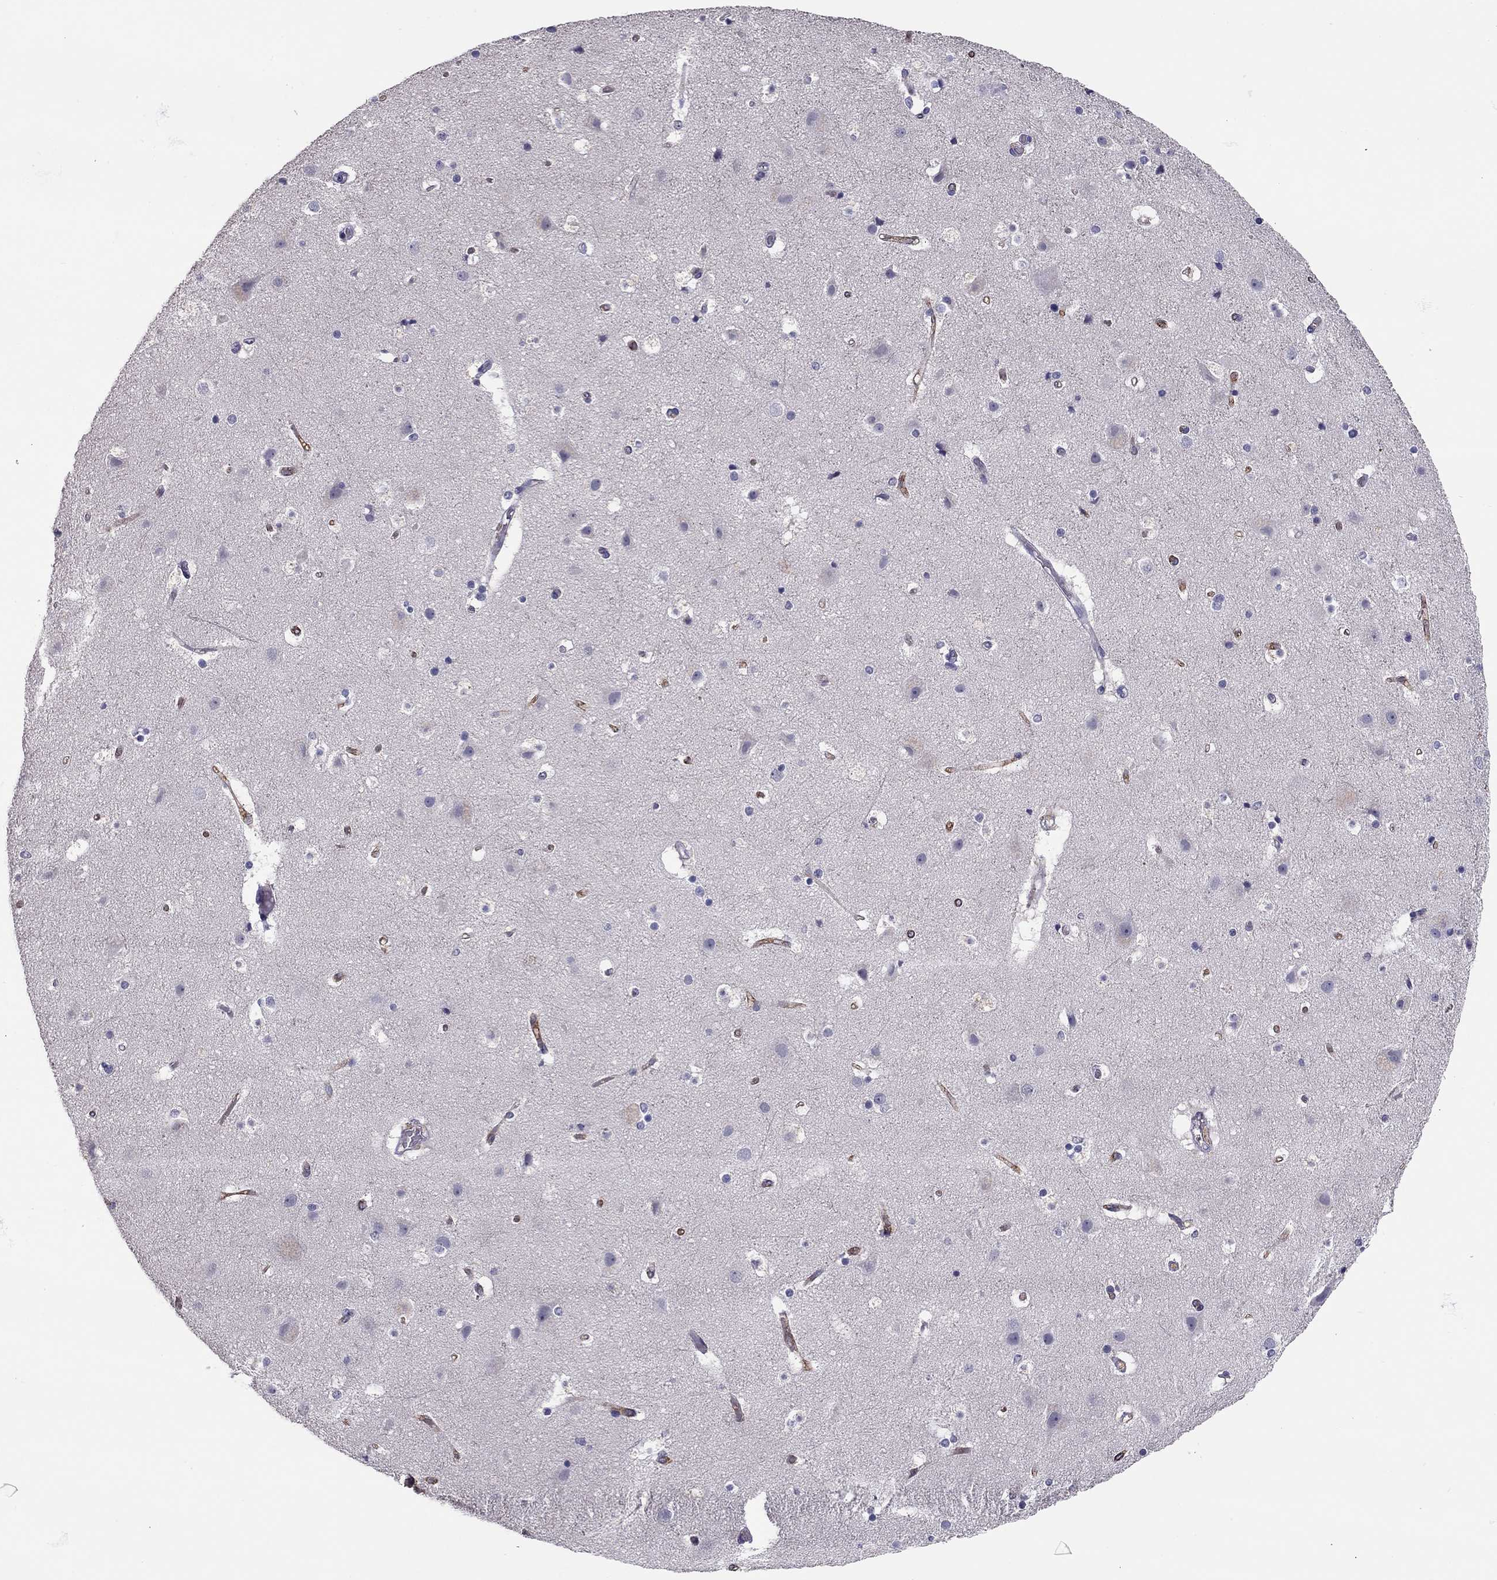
{"staining": {"intensity": "moderate", "quantity": "25%-75%", "location": "cytoplasmic/membranous"}, "tissue": "cerebral cortex", "cell_type": "Endothelial cells", "image_type": "normal", "snomed": [{"axis": "morphology", "description": "Normal tissue, NOS"}, {"axis": "topography", "description": "Cerebral cortex"}], "caption": "Protein analysis of benign cerebral cortex demonstrates moderate cytoplasmic/membranous expression in approximately 25%-75% of endothelial cells.", "gene": "SCARB1", "patient": {"sex": "female", "age": 52}}